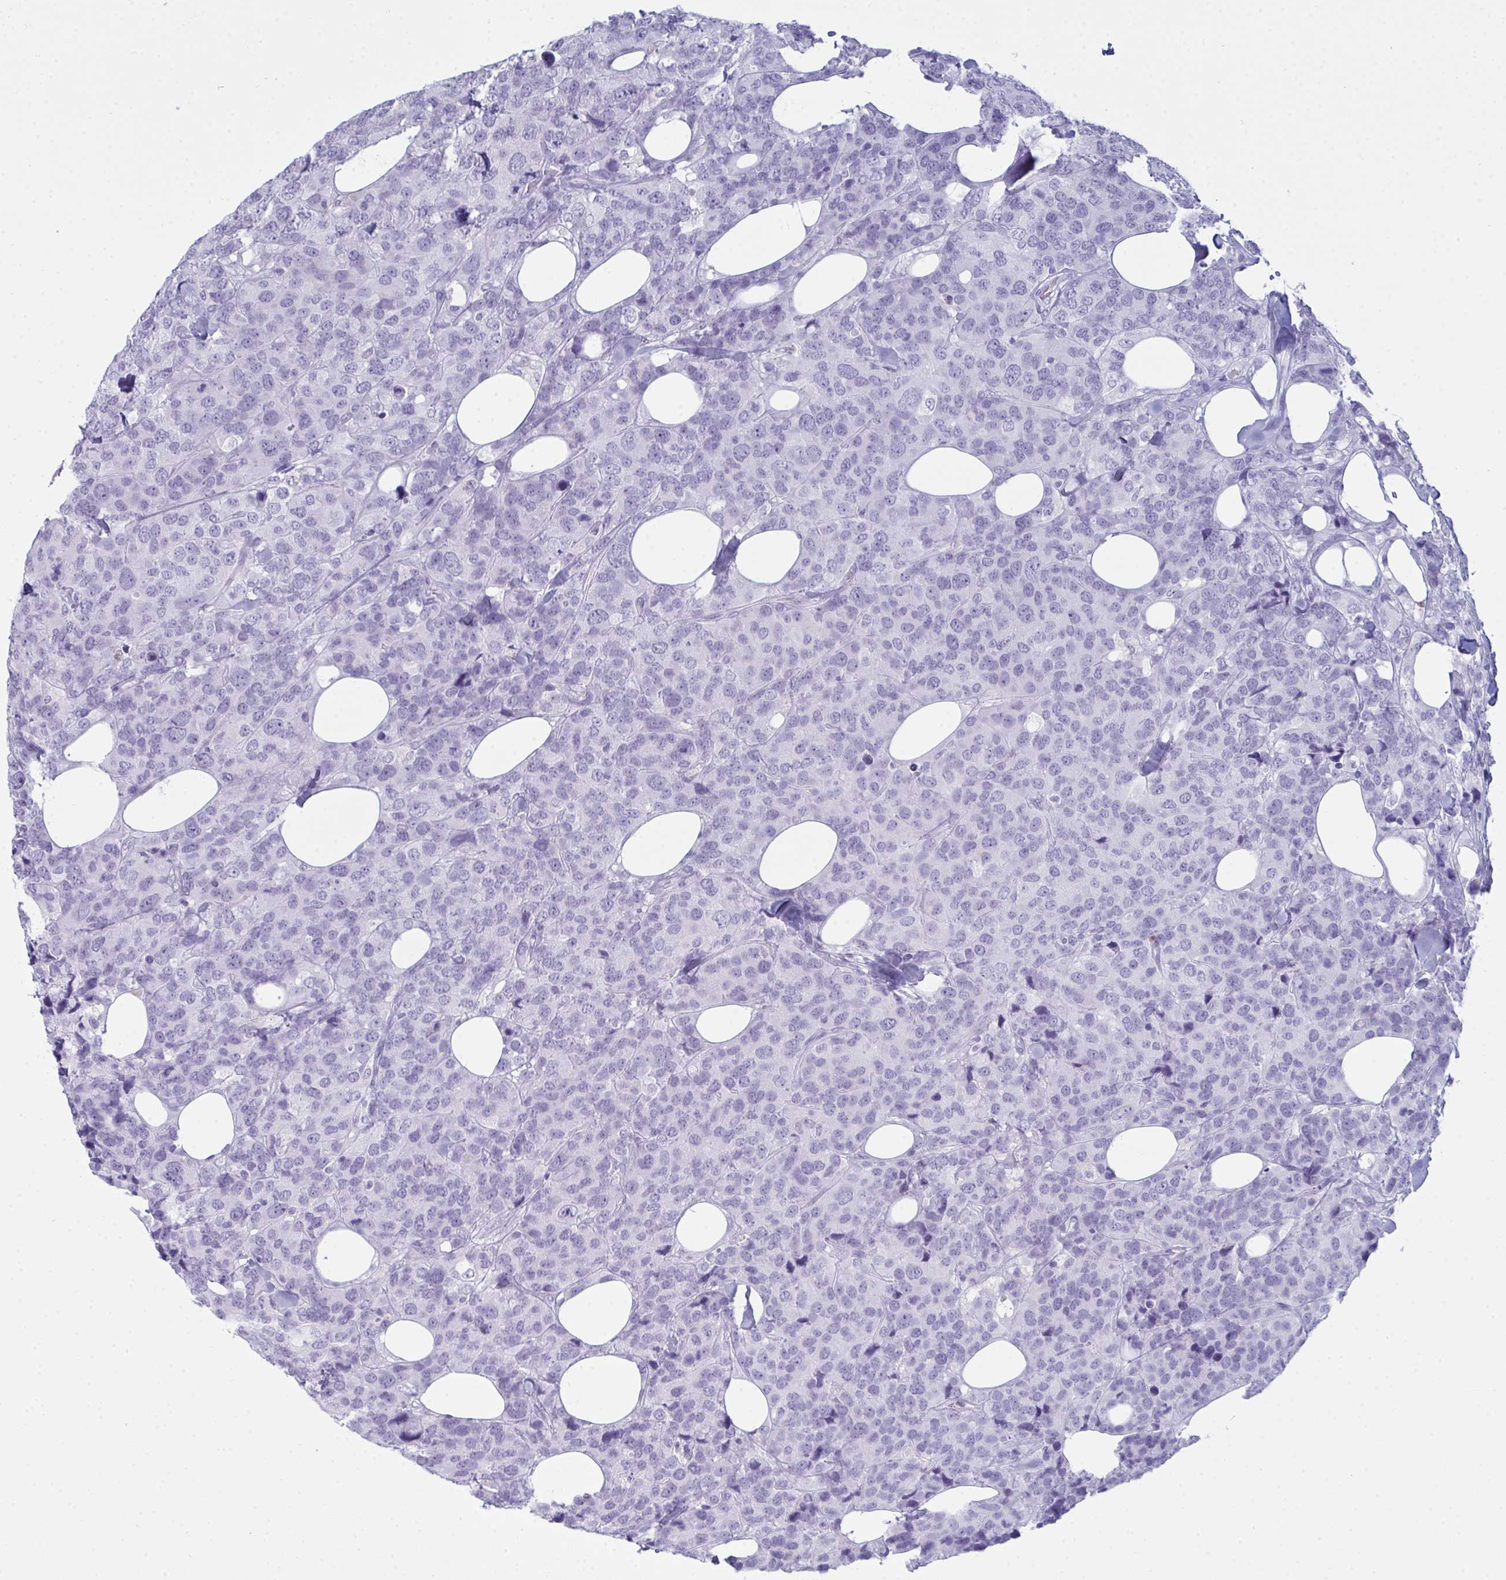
{"staining": {"intensity": "negative", "quantity": "none", "location": "none"}, "tissue": "breast cancer", "cell_type": "Tumor cells", "image_type": "cancer", "snomed": [{"axis": "morphology", "description": "Lobular carcinoma"}, {"axis": "topography", "description": "Breast"}], "caption": "The micrograph demonstrates no significant staining in tumor cells of breast cancer (lobular carcinoma).", "gene": "SERPINB10", "patient": {"sex": "female", "age": 59}}